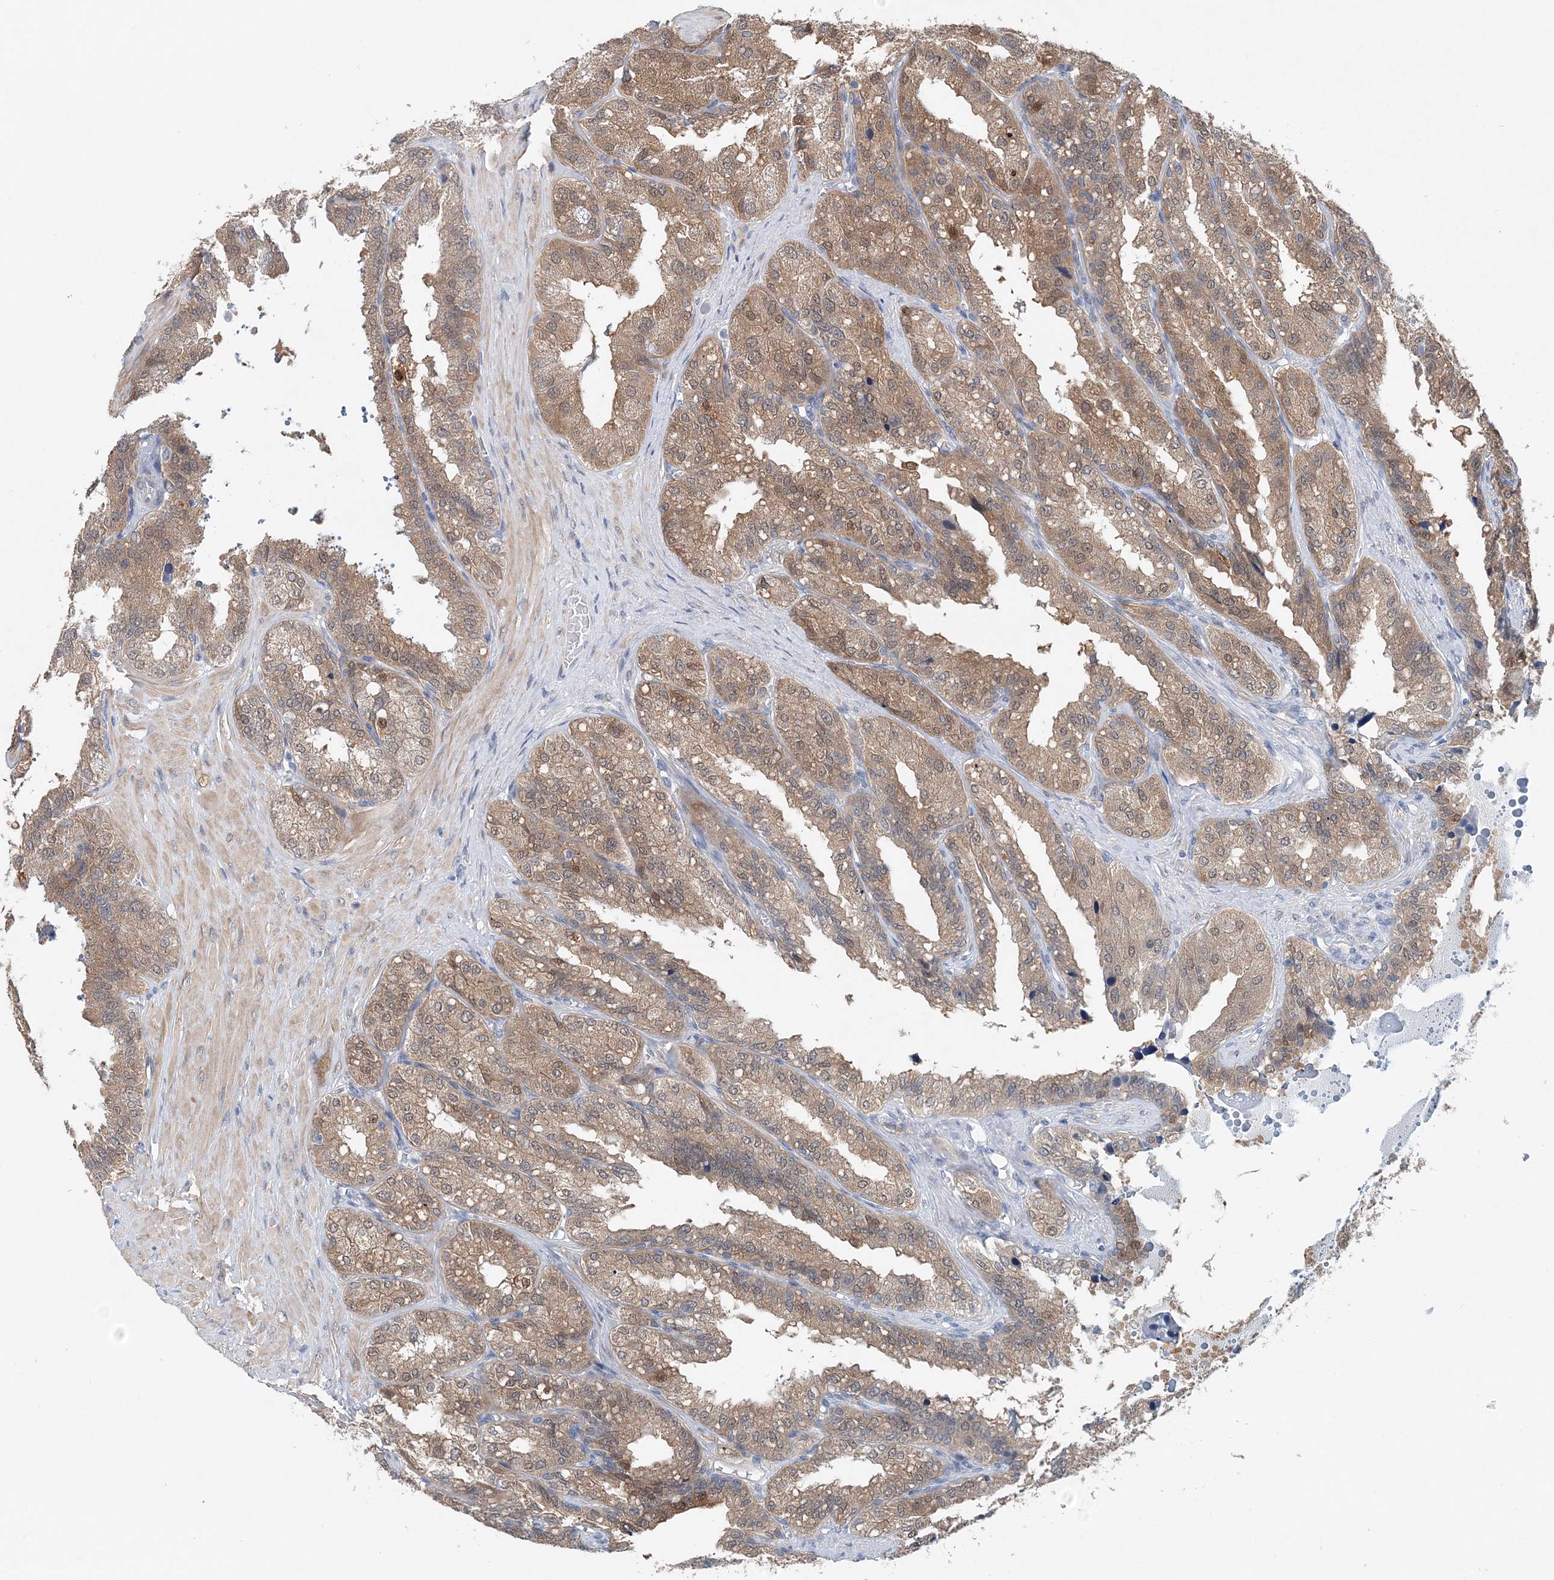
{"staining": {"intensity": "moderate", "quantity": ">75%", "location": "cytoplasmic/membranous"}, "tissue": "seminal vesicle", "cell_type": "Glandular cells", "image_type": "normal", "snomed": [{"axis": "morphology", "description": "Normal tissue, NOS"}, {"axis": "topography", "description": "Prostate"}, {"axis": "topography", "description": "Seminal veicle"}], "caption": "This photomicrograph demonstrates immunohistochemistry (IHC) staining of normal seminal vesicle, with medium moderate cytoplasmic/membranous staining in about >75% of glandular cells.", "gene": "PFN2", "patient": {"sex": "male", "age": 51}}